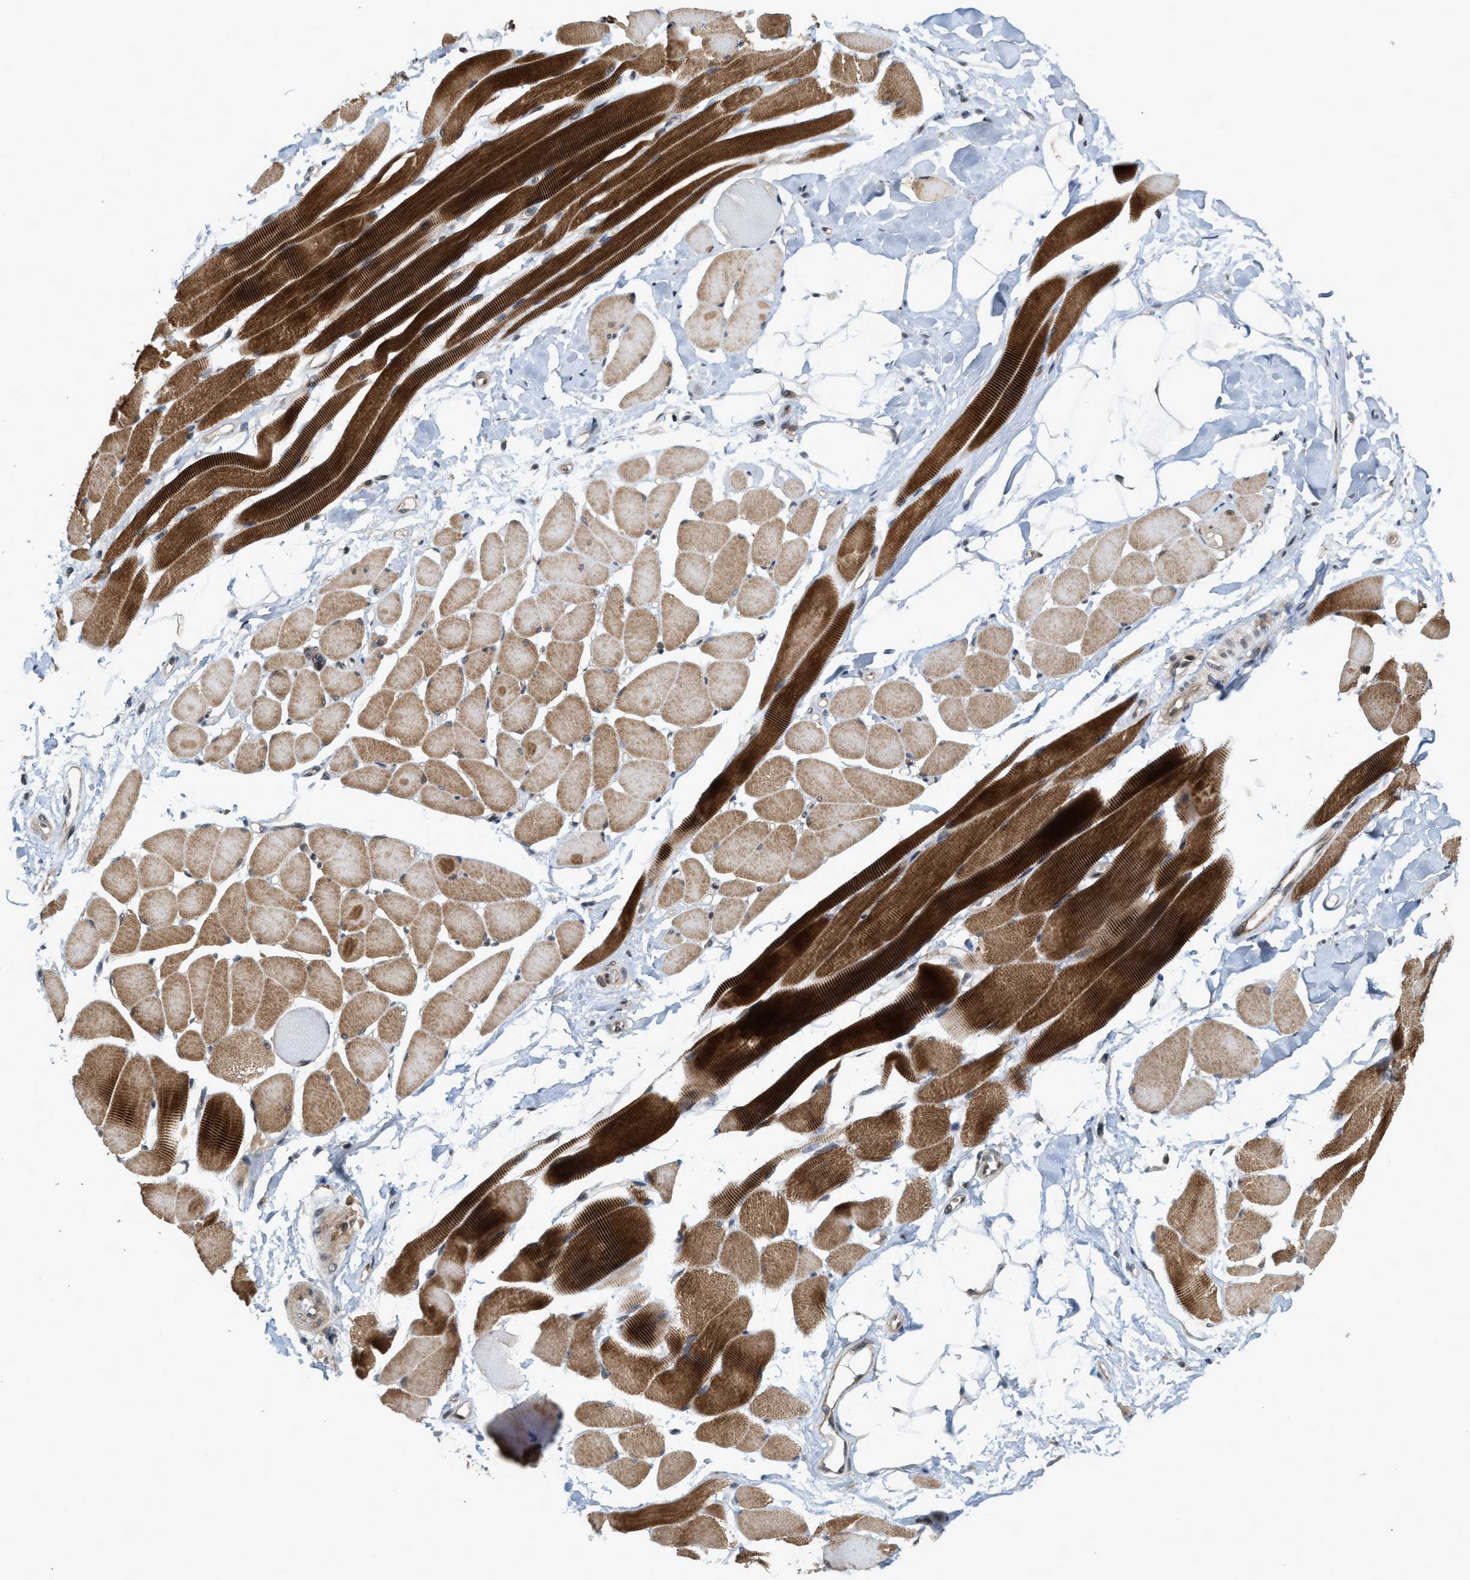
{"staining": {"intensity": "strong", "quantity": ">75%", "location": "cytoplasmic/membranous"}, "tissue": "skeletal muscle", "cell_type": "Myocytes", "image_type": "normal", "snomed": [{"axis": "morphology", "description": "Normal tissue, NOS"}, {"axis": "topography", "description": "Skeletal muscle"}, {"axis": "topography", "description": "Peripheral nerve tissue"}], "caption": "Protein staining displays strong cytoplasmic/membranous staining in about >75% of myocytes in benign skeletal muscle.", "gene": "ELP2", "patient": {"sex": "female", "age": 84}}